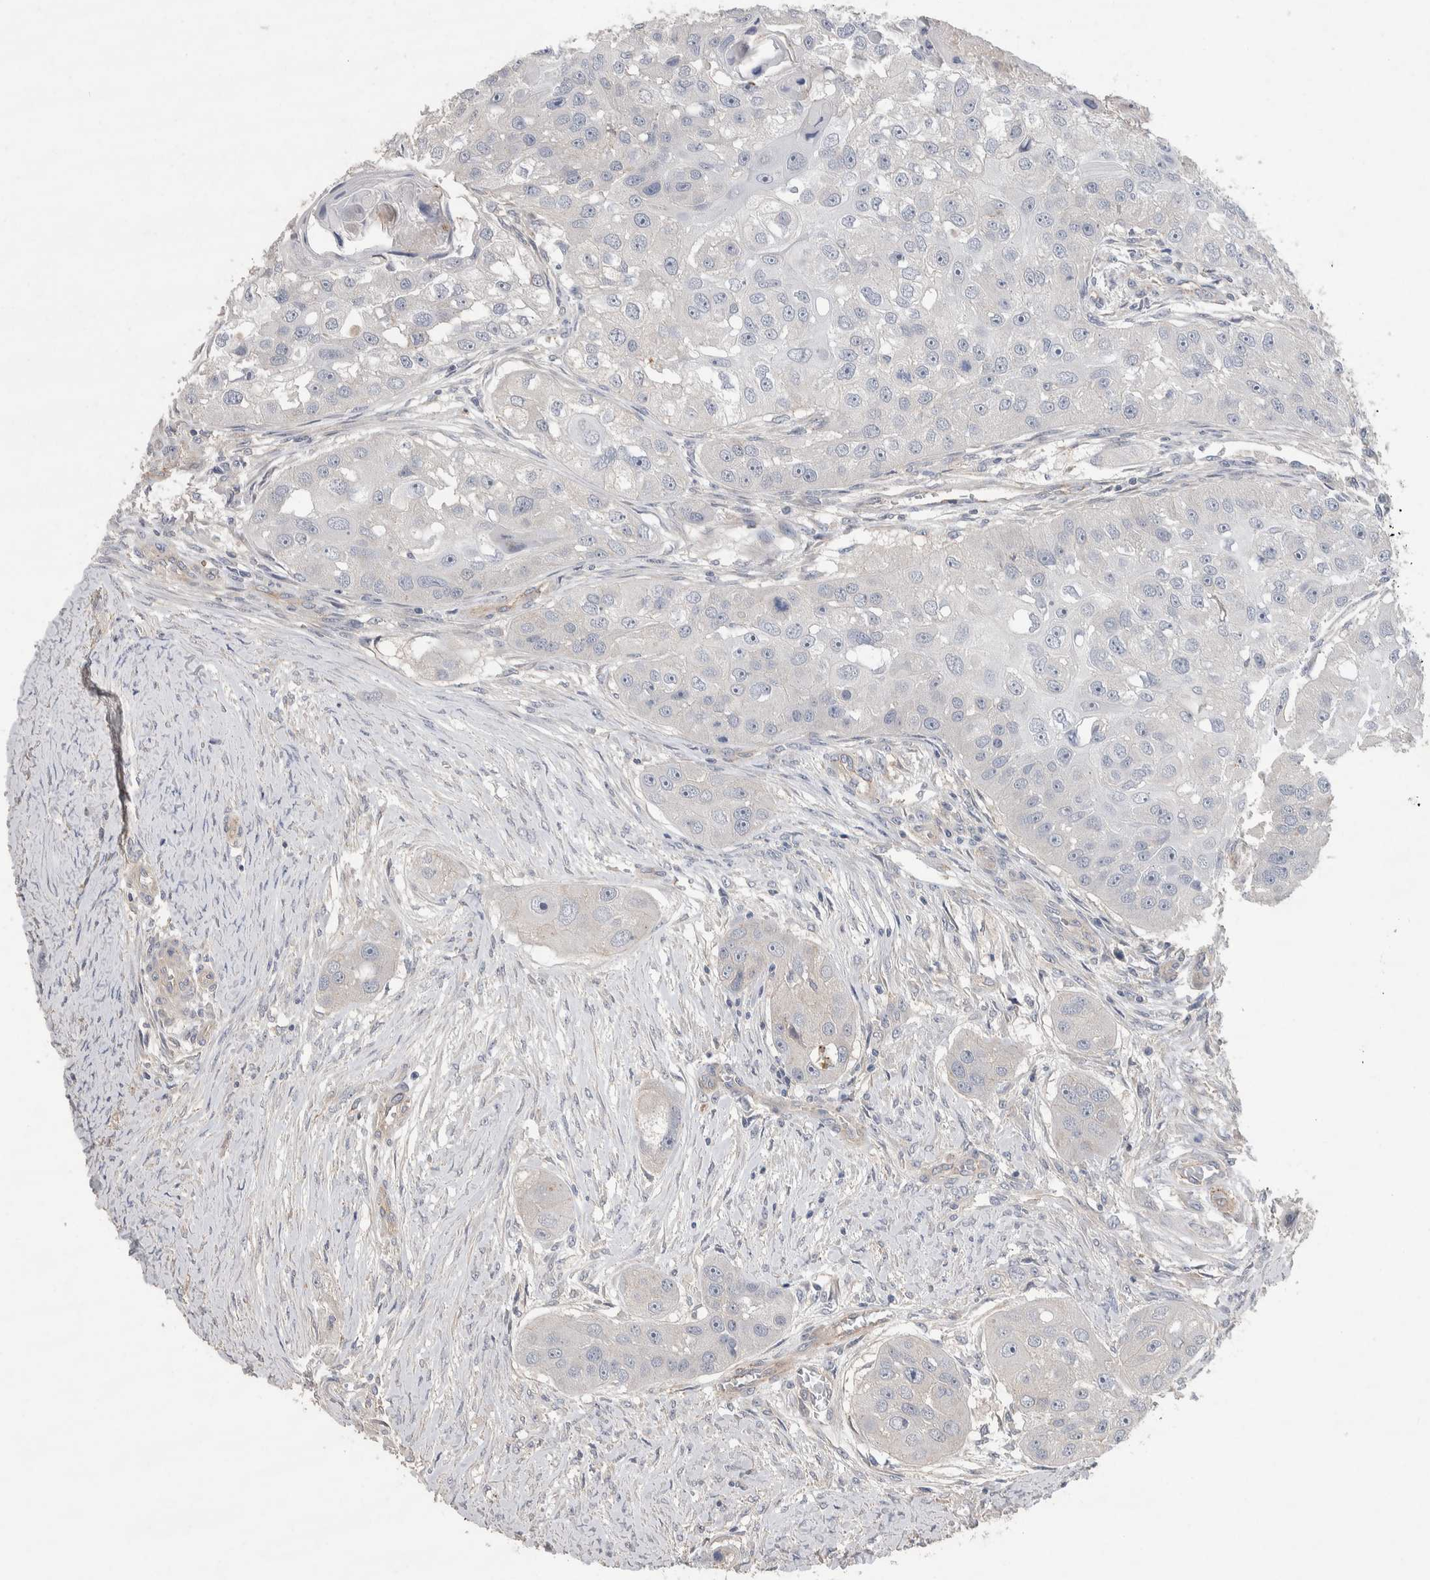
{"staining": {"intensity": "negative", "quantity": "none", "location": "none"}, "tissue": "head and neck cancer", "cell_type": "Tumor cells", "image_type": "cancer", "snomed": [{"axis": "morphology", "description": "Normal tissue, NOS"}, {"axis": "morphology", "description": "Squamous cell carcinoma, NOS"}, {"axis": "topography", "description": "Skeletal muscle"}, {"axis": "topography", "description": "Head-Neck"}], "caption": "The image shows no staining of tumor cells in squamous cell carcinoma (head and neck). (Immunohistochemistry (ihc), brightfield microscopy, high magnification).", "gene": "GCNA", "patient": {"sex": "male", "age": 51}}